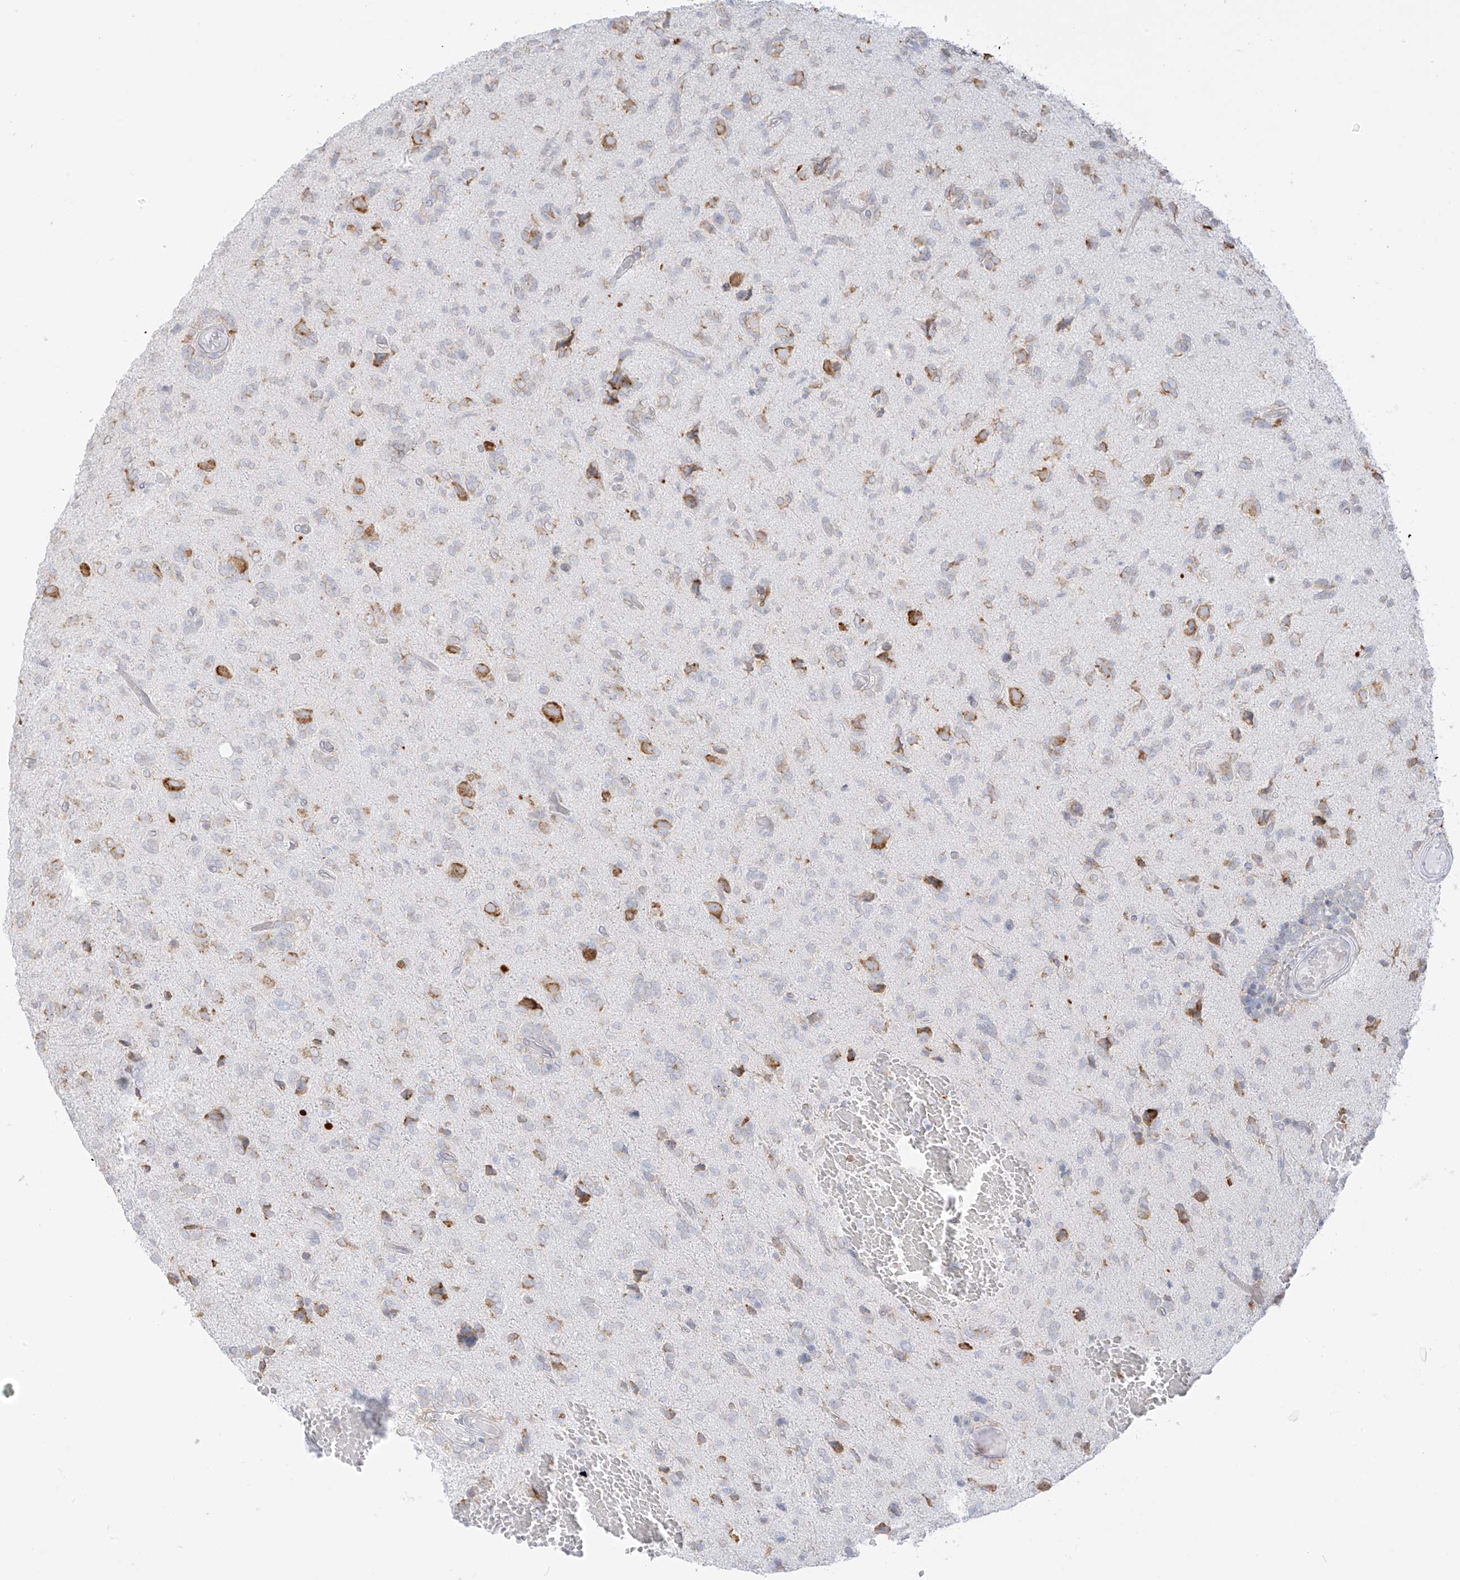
{"staining": {"intensity": "negative", "quantity": "none", "location": "none"}, "tissue": "glioma", "cell_type": "Tumor cells", "image_type": "cancer", "snomed": [{"axis": "morphology", "description": "Glioma, malignant, High grade"}, {"axis": "topography", "description": "Brain"}], "caption": "Glioma was stained to show a protein in brown. There is no significant expression in tumor cells.", "gene": "LRRC59", "patient": {"sex": "female", "age": 59}}